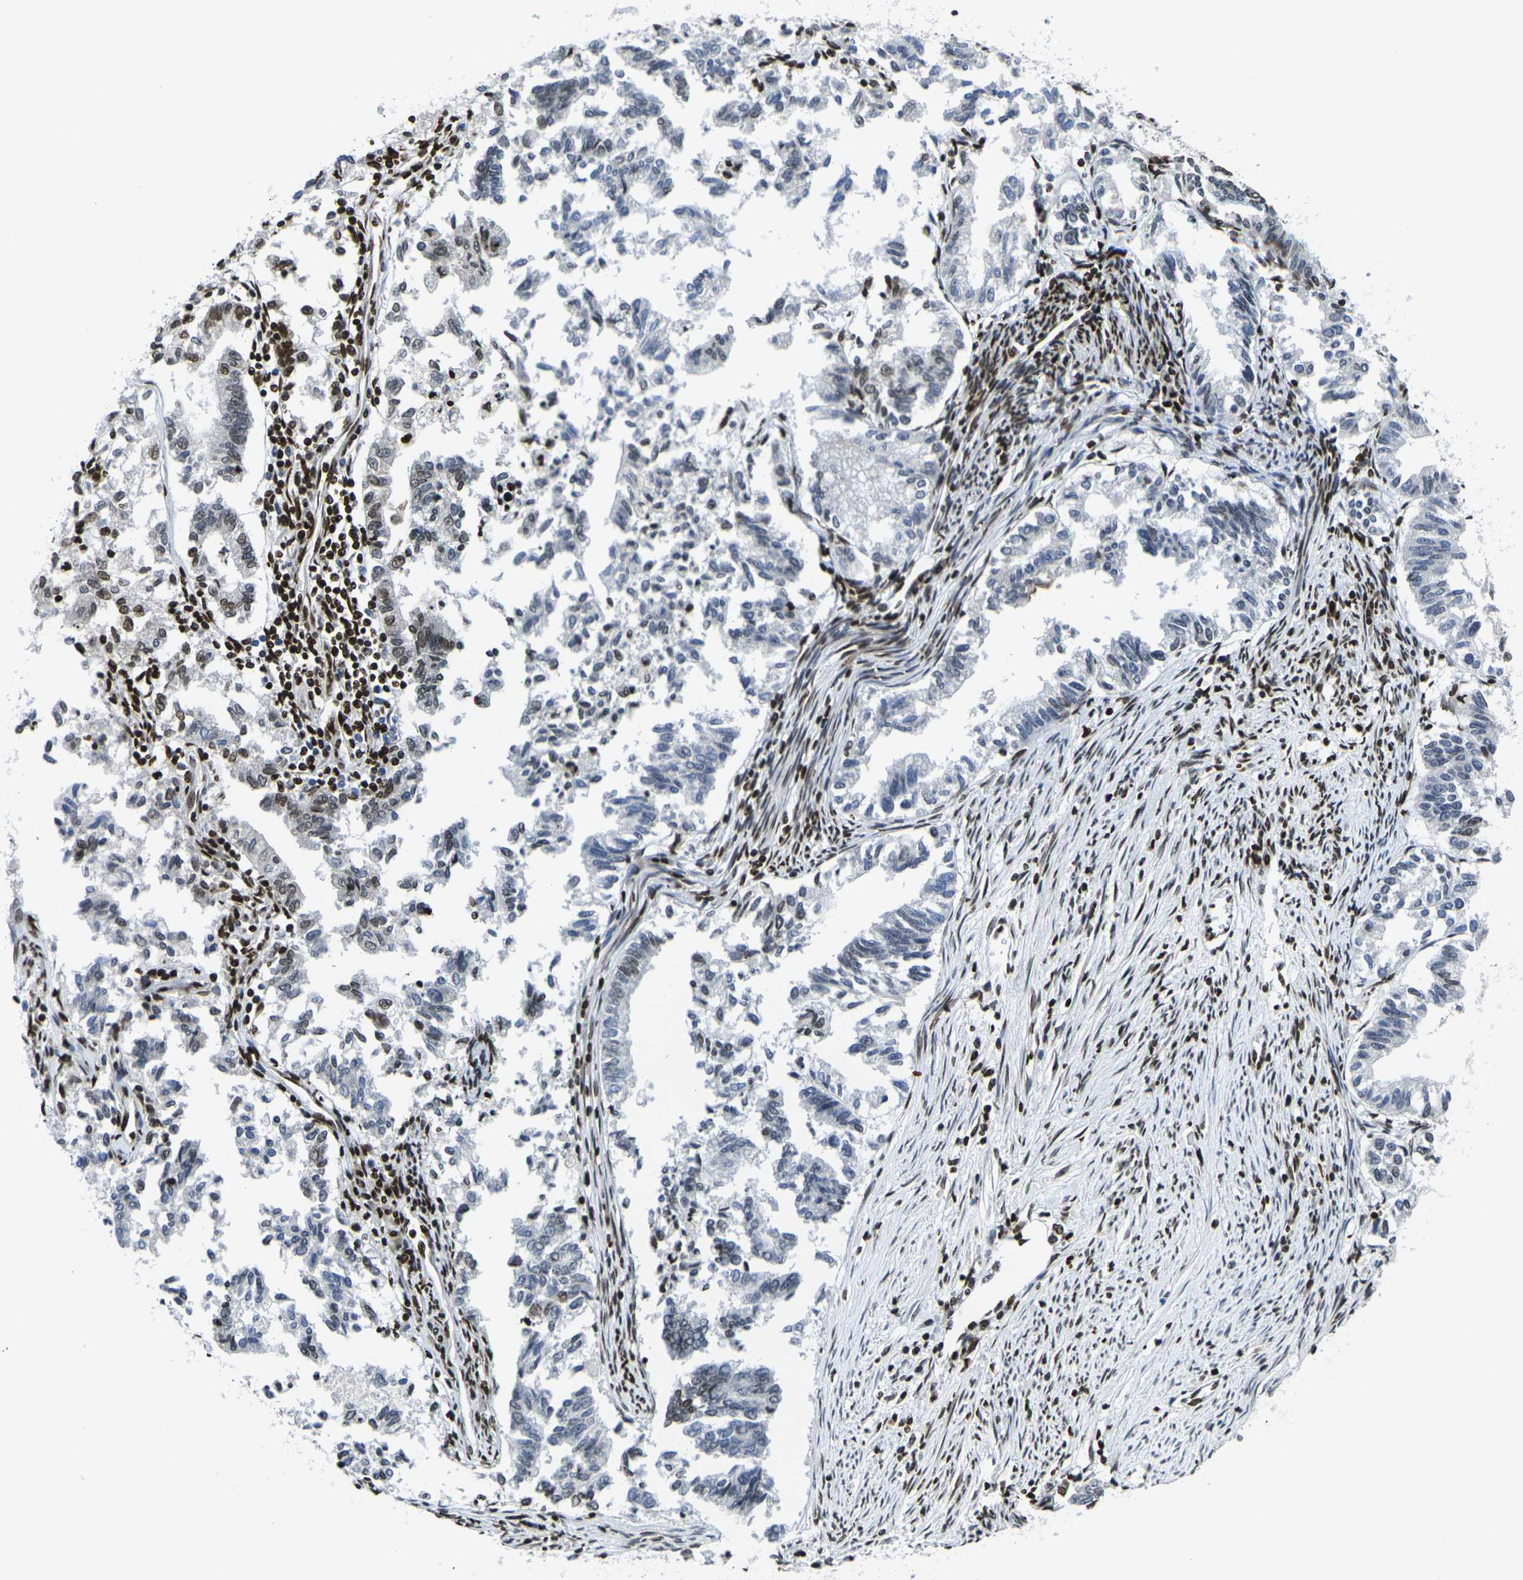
{"staining": {"intensity": "moderate", "quantity": "<25%", "location": "nuclear"}, "tissue": "endometrial cancer", "cell_type": "Tumor cells", "image_type": "cancer", "snomed": [{"axis": "morphology", "description": "Necrosis, NOS"}, {"axis": "morphology", "description": "Adenocarcinoma, NOS"}, {"axis": "topography", "description": "Endometrium"}], "caption": "Immunohistochemistry (IHC) histopathology image of neoplastic tissue: human adenocarcinoma (endometrial) stained using immunohistochemistry (IHC) reveals low levels of moderate protein expression localized specifically in the nuclear of tumor cells, appearing as a nuclear brown color.", "gene": "H1-10", "patient": {"sex": "female", "age": 79}}